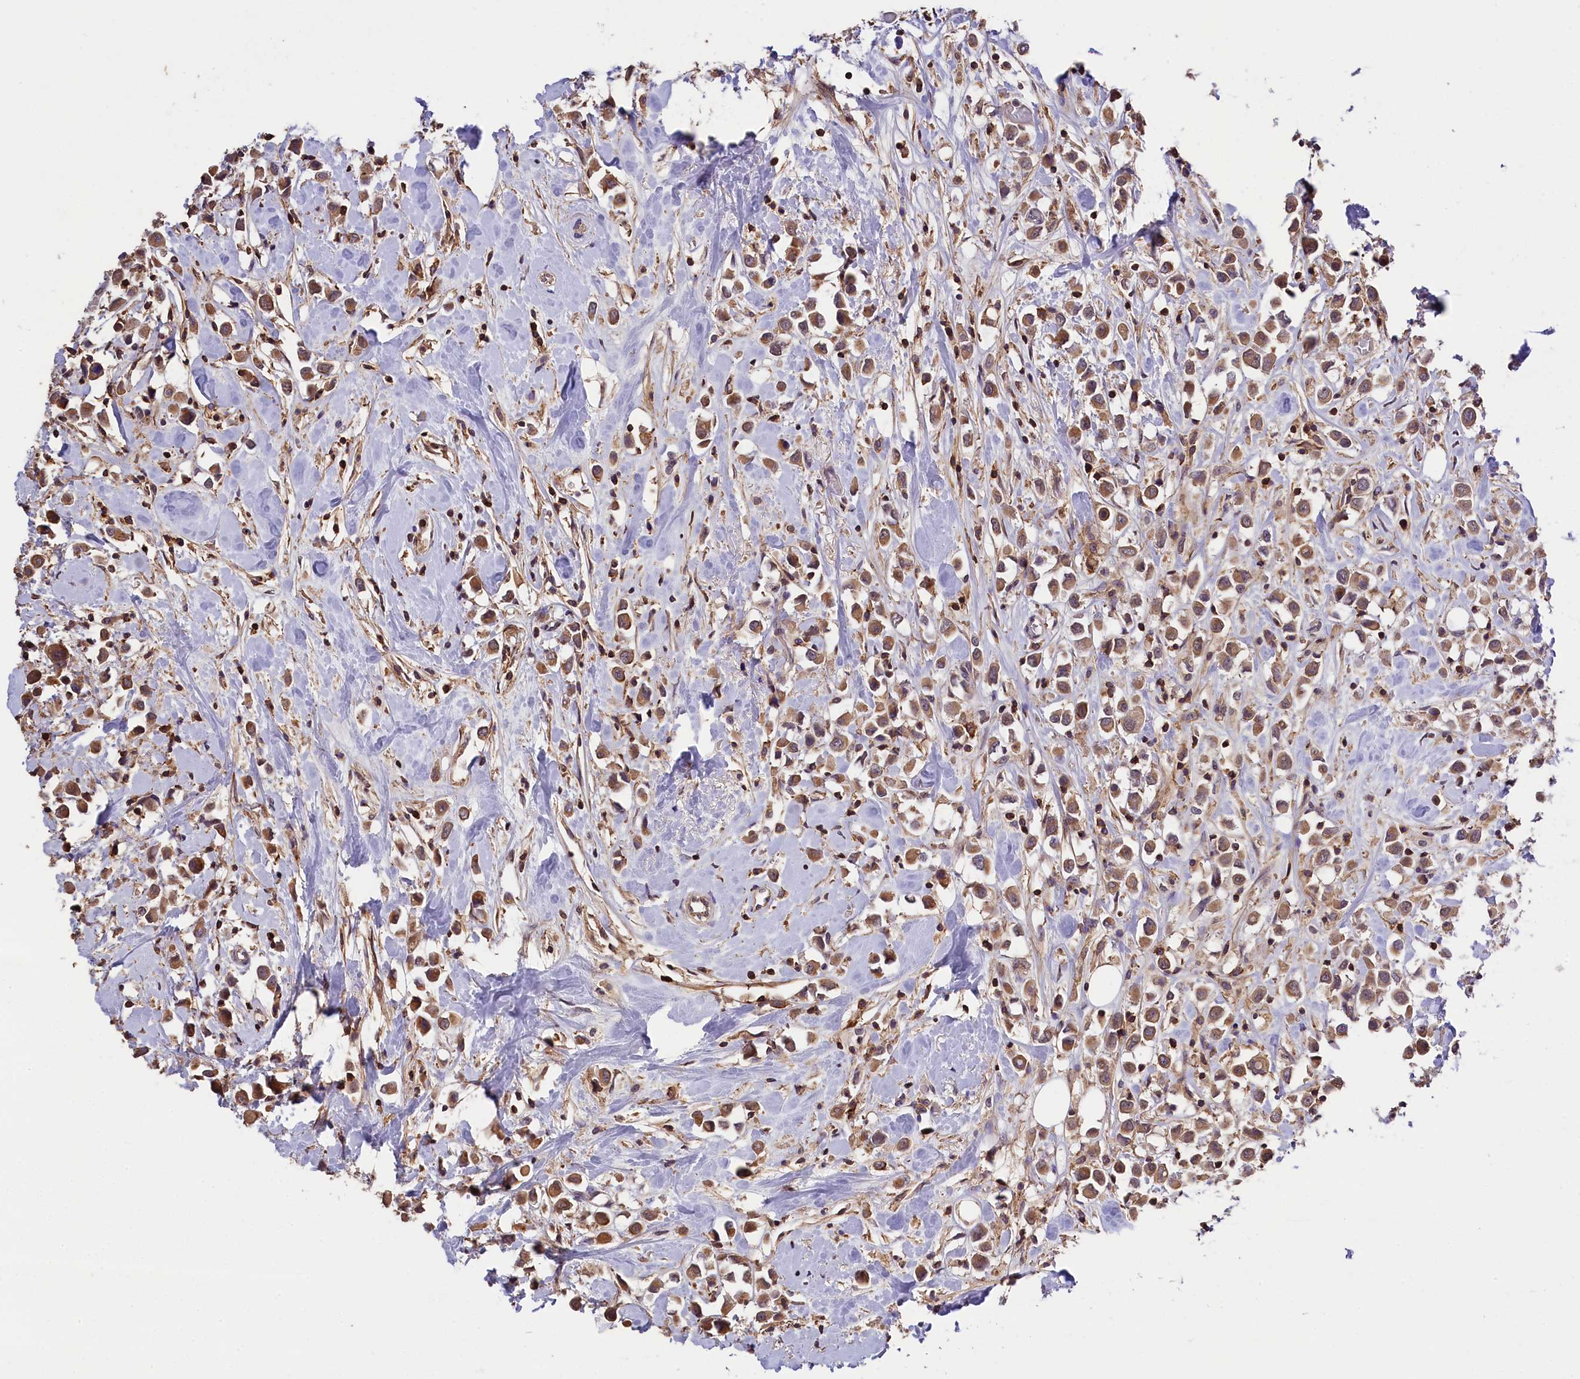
{"staining": {"intensity": "moderate", "quantity": ">75%", "location": "cytoplasmic/membranous"}, "tissue": "breast cancer", "cell_type": "Tumor cells", "image_type": "cancer", "snomed": [{"axis": "morphology", "description": "Duct carcinoma"}, {"axis": "topography", "description": "Breast"}], "caption": "Protein analysis of breast cancer (infiltrating ductal carcinoma) tissue shows moderate cytoplasmic/membranous positivity in approximately >75% of tumor cells.", "gene": "SKIDA1", "patient": {"sex": "female", "age": 61}}